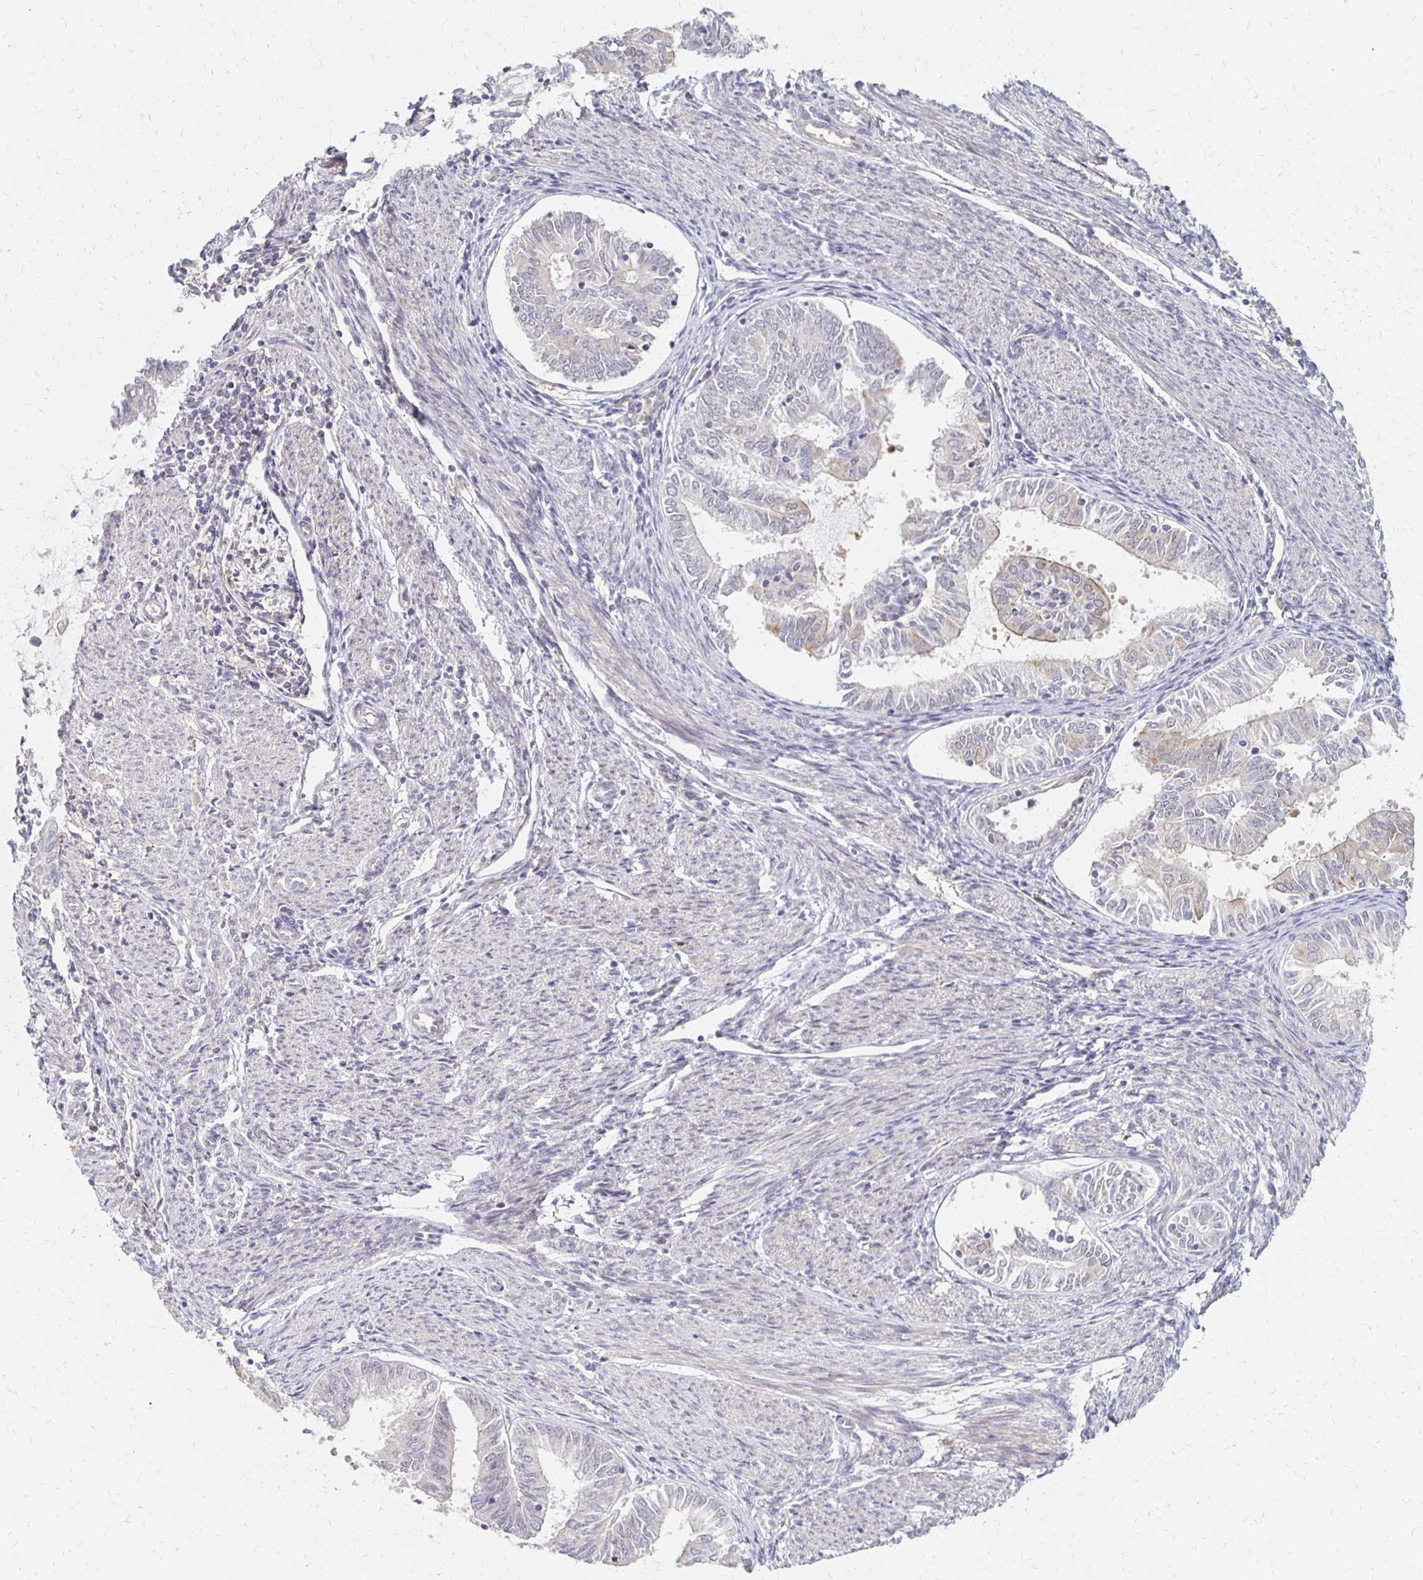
{"staining": {"intensity": "negative", "quantity": "none", "location": "none"}, "tissue": "endometrial cancer", "cell_type": "Tumor cells", "image_type": "cancer", "snomed": [{"axis": "morphology", "description": "Adenocarcinoma, NOS"}, {"axis": "topography", "description": "Endometrium"}], "caption": "Histopathology image shows no significant protein staining in tumor cells of endometrial cancer.", "gene": "PRKCB", "patient": {"sex": "female", "age": 79}}